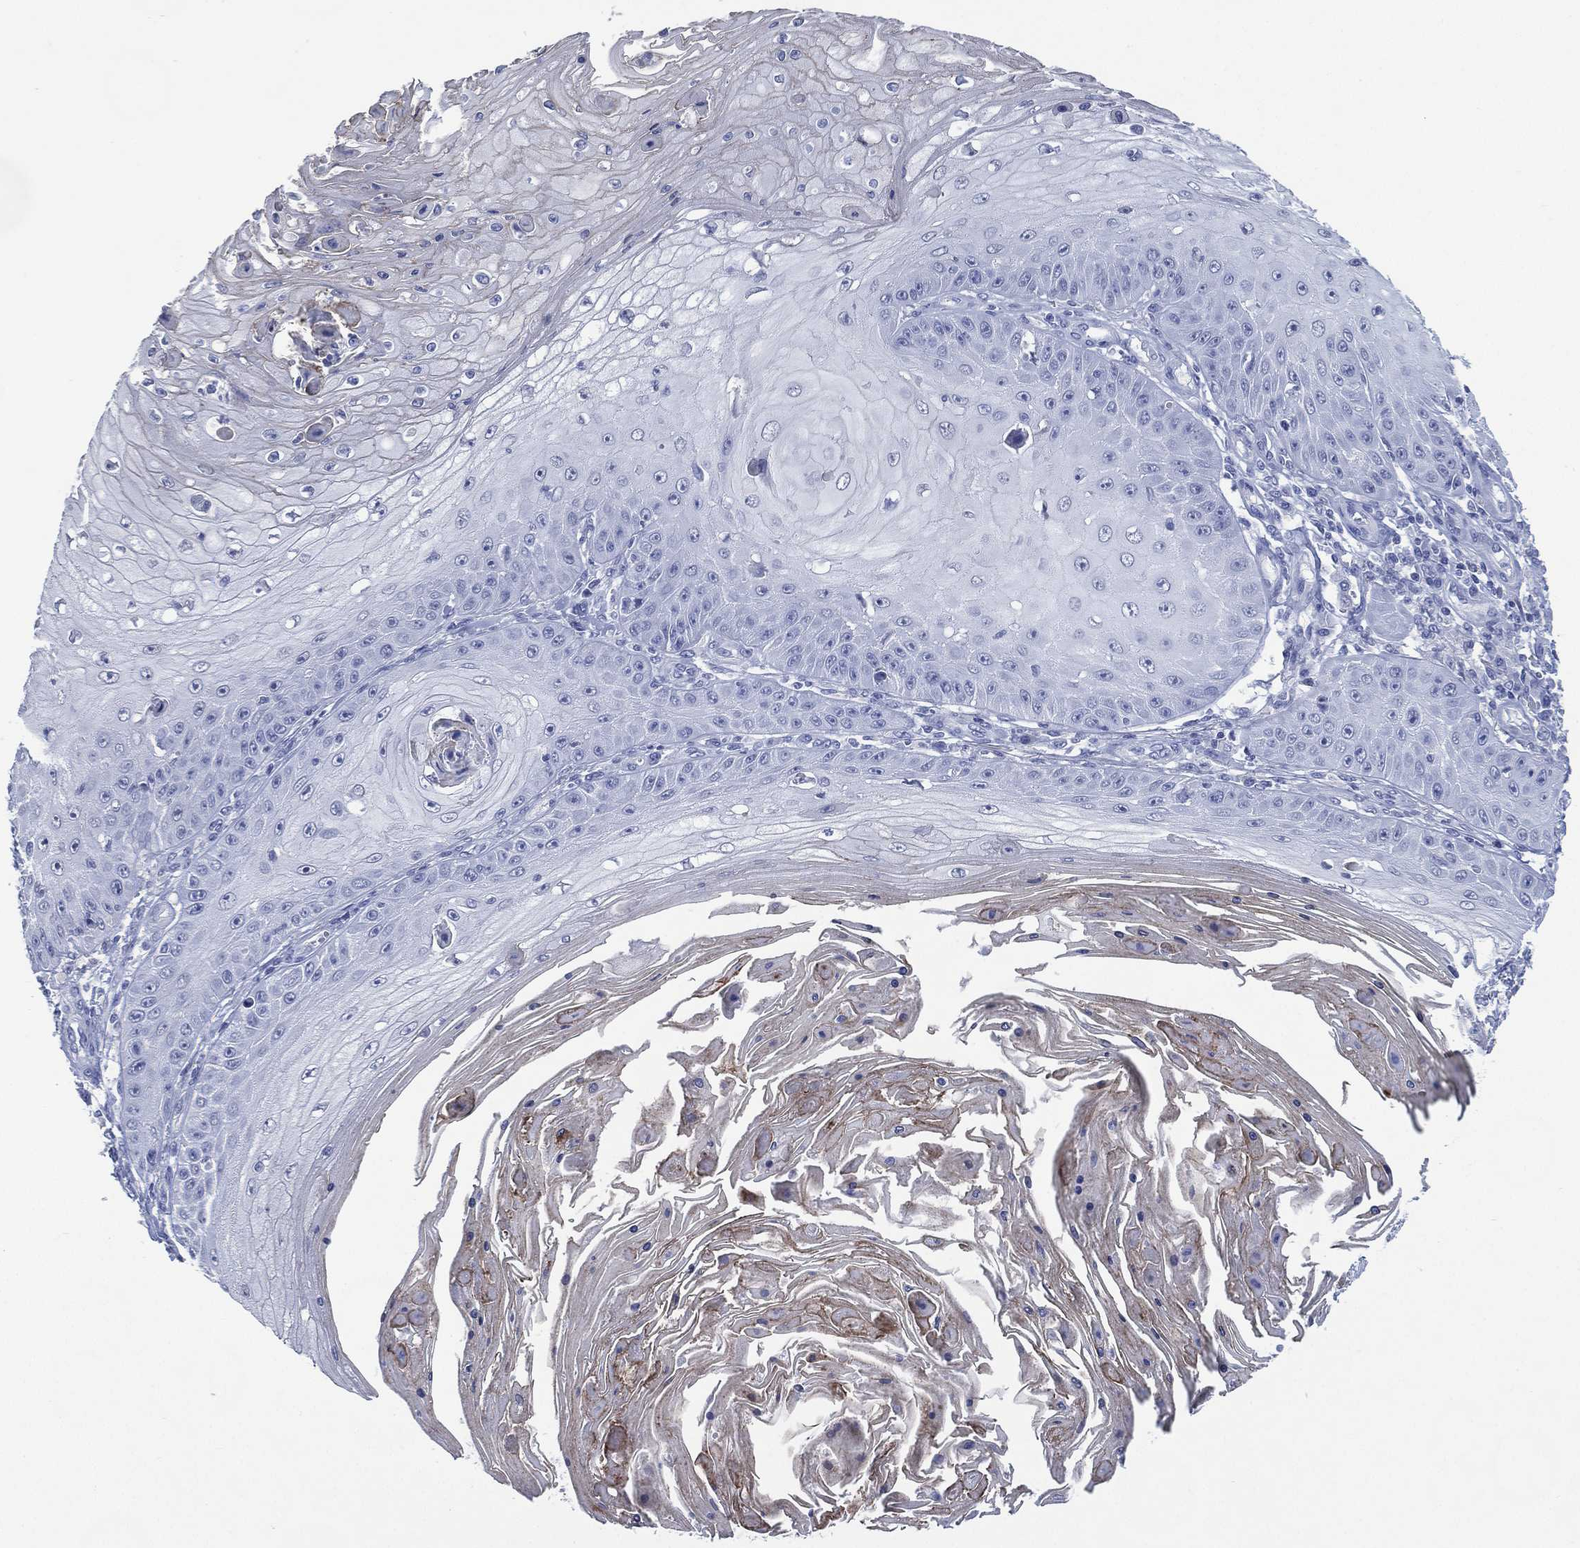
{"staining": {"intensity": "negative", "quantity": "none", "location": "none"}, "tissue": "skin cancer", "cell_type": "Tumor cells", "image_type": "cancer", "snomed": [{"axis": "morphology", "description": "Squamous cell carcinoma, NOS"}, {"axis": "topography", "description": "Skin"}], "caption": "There is no significant expression in tumor cells of skin cancer.", "gene": "TMEM247", "patient": {"sex": "male", "age": 70}}